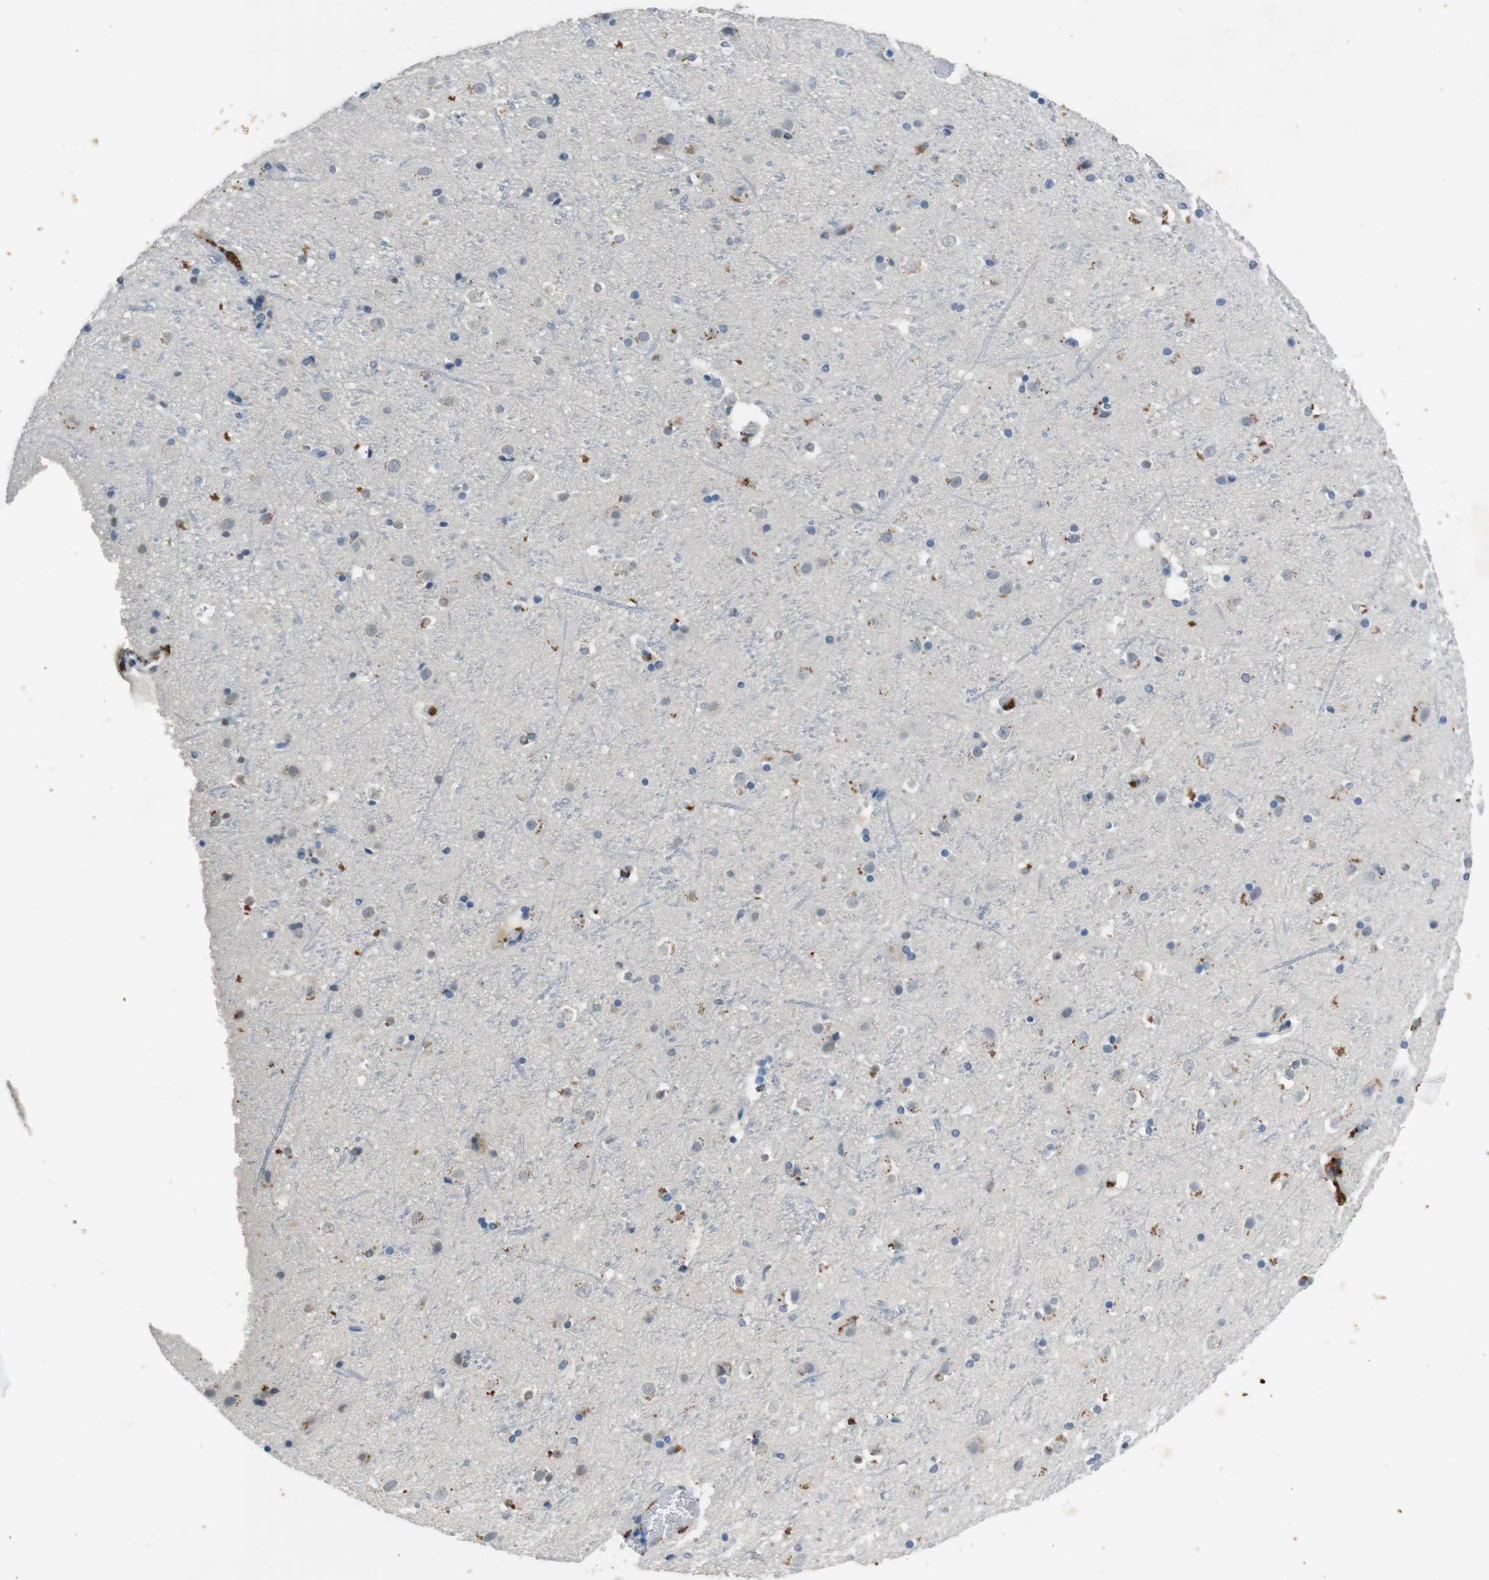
{"staining": {"intensity": "negative", "quantity": "none", "location": "none"}, "tissue": "cerebral cortex", "cell_type": "Endothelial cells", "image_type": "normal", "snomed": [{"axis": "morphology", "description": "Normal tissue, NOS"}, {"axis": "topography", "description": "Cerebral cortex"}], "caption": "Cerebral cortex stained for a protein using IHC reveals no expression endothelial cells.", "gene": "STBD1", "patient": {"sex": "male", "age": 45}}